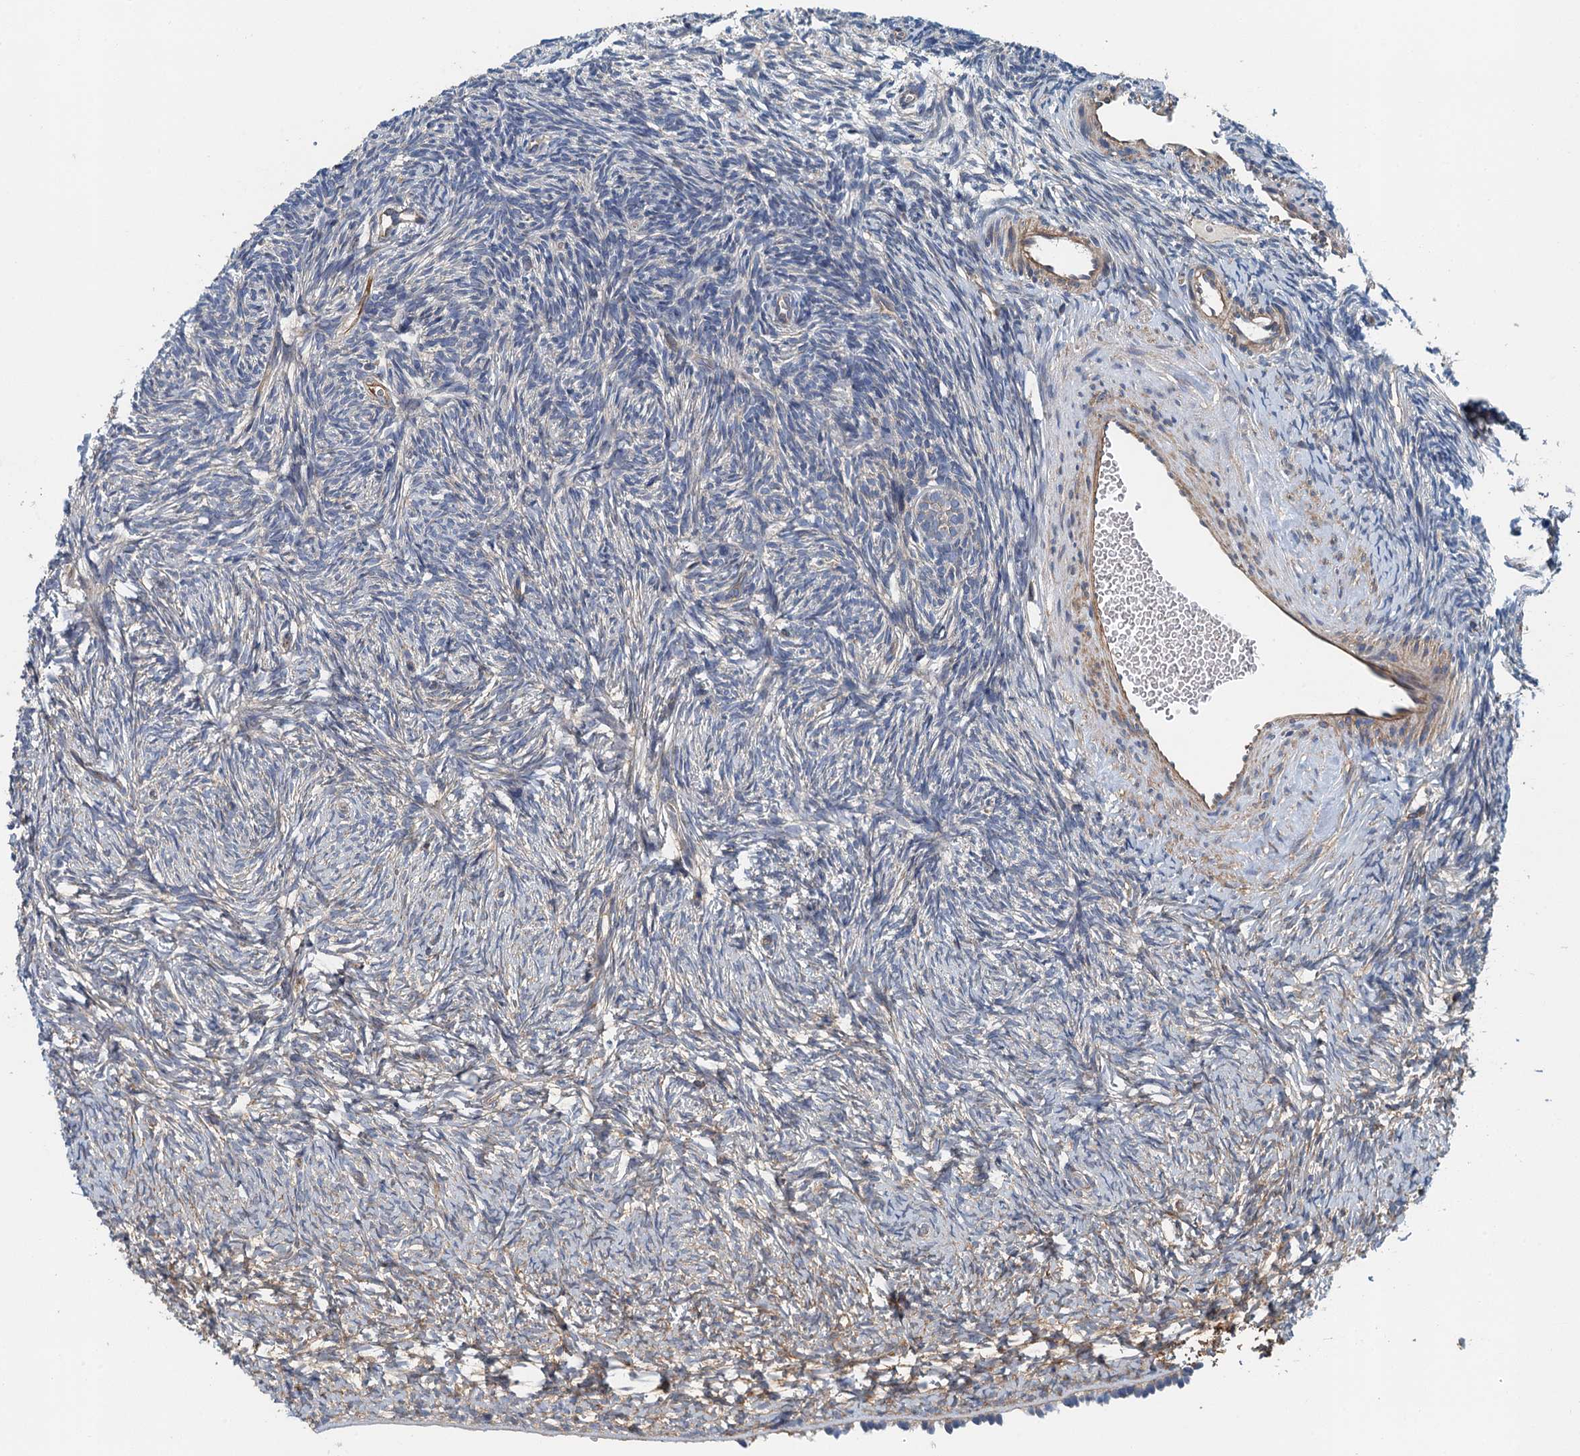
{"staining": {"intensity": "moderate", "quantity": ">75%", "location": "cytoplasmic/membranous"}, "tissue": "ovary", "cell_type": "Follicle cells", "image_type": "normal", "snomed": [{"axis": "morphology", "description": "Normal tissue, NOS"}, {"axis": "topography", "description": "Ovary"}], "caption": "Ovary was stained to show a protein in brown. There is medium levels of moderate cytoplasmic/membranous staining in about >75% of follicle cells. The staining is performed using DAB (3,3'-diaminobenzidine) brown chromogen to label protein expression. The nuclei are counter-stained blue using hematoxylin.", "gene": "PPP1R14D", "patient": {"sex": "female", "age": 34}}